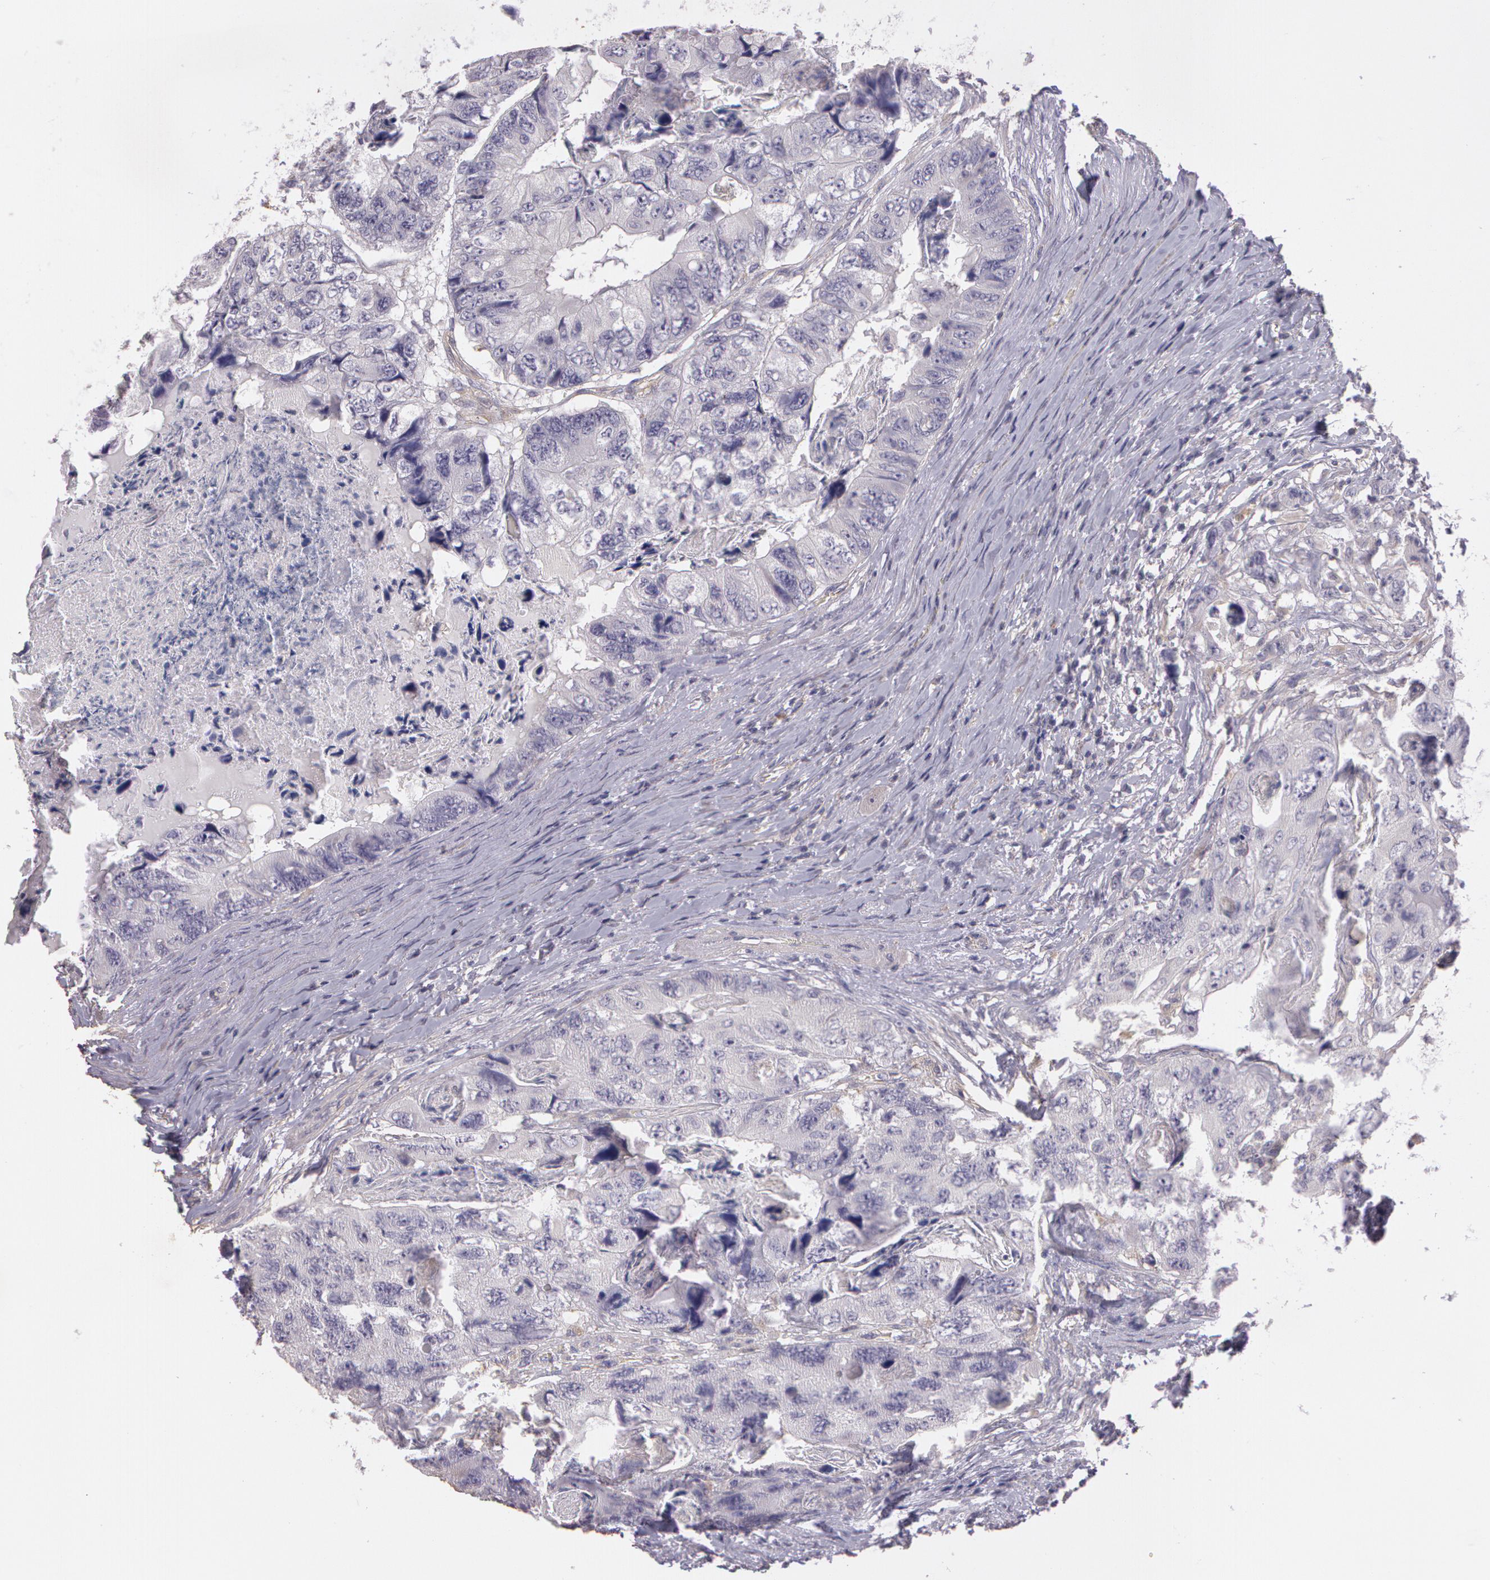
{"staining": {"intensity": "negative", "quantity": "none", "location": "none"}, "tissue": "colorectal cancer", "cell_type": "Tumor cells", "image_type": "cancer", "snomed": [{"axis": "morphology", "description": "Adenocarcinoma, NOS"}, {"axis": "topography", "description": "Rectum"}], "caption": "This is an IHC micrograph of adenocarcinoma (colorectal). There is no staining in tumor cells.", "gene": "G2E3", "patient": {"sex": "female", "age": 82}}